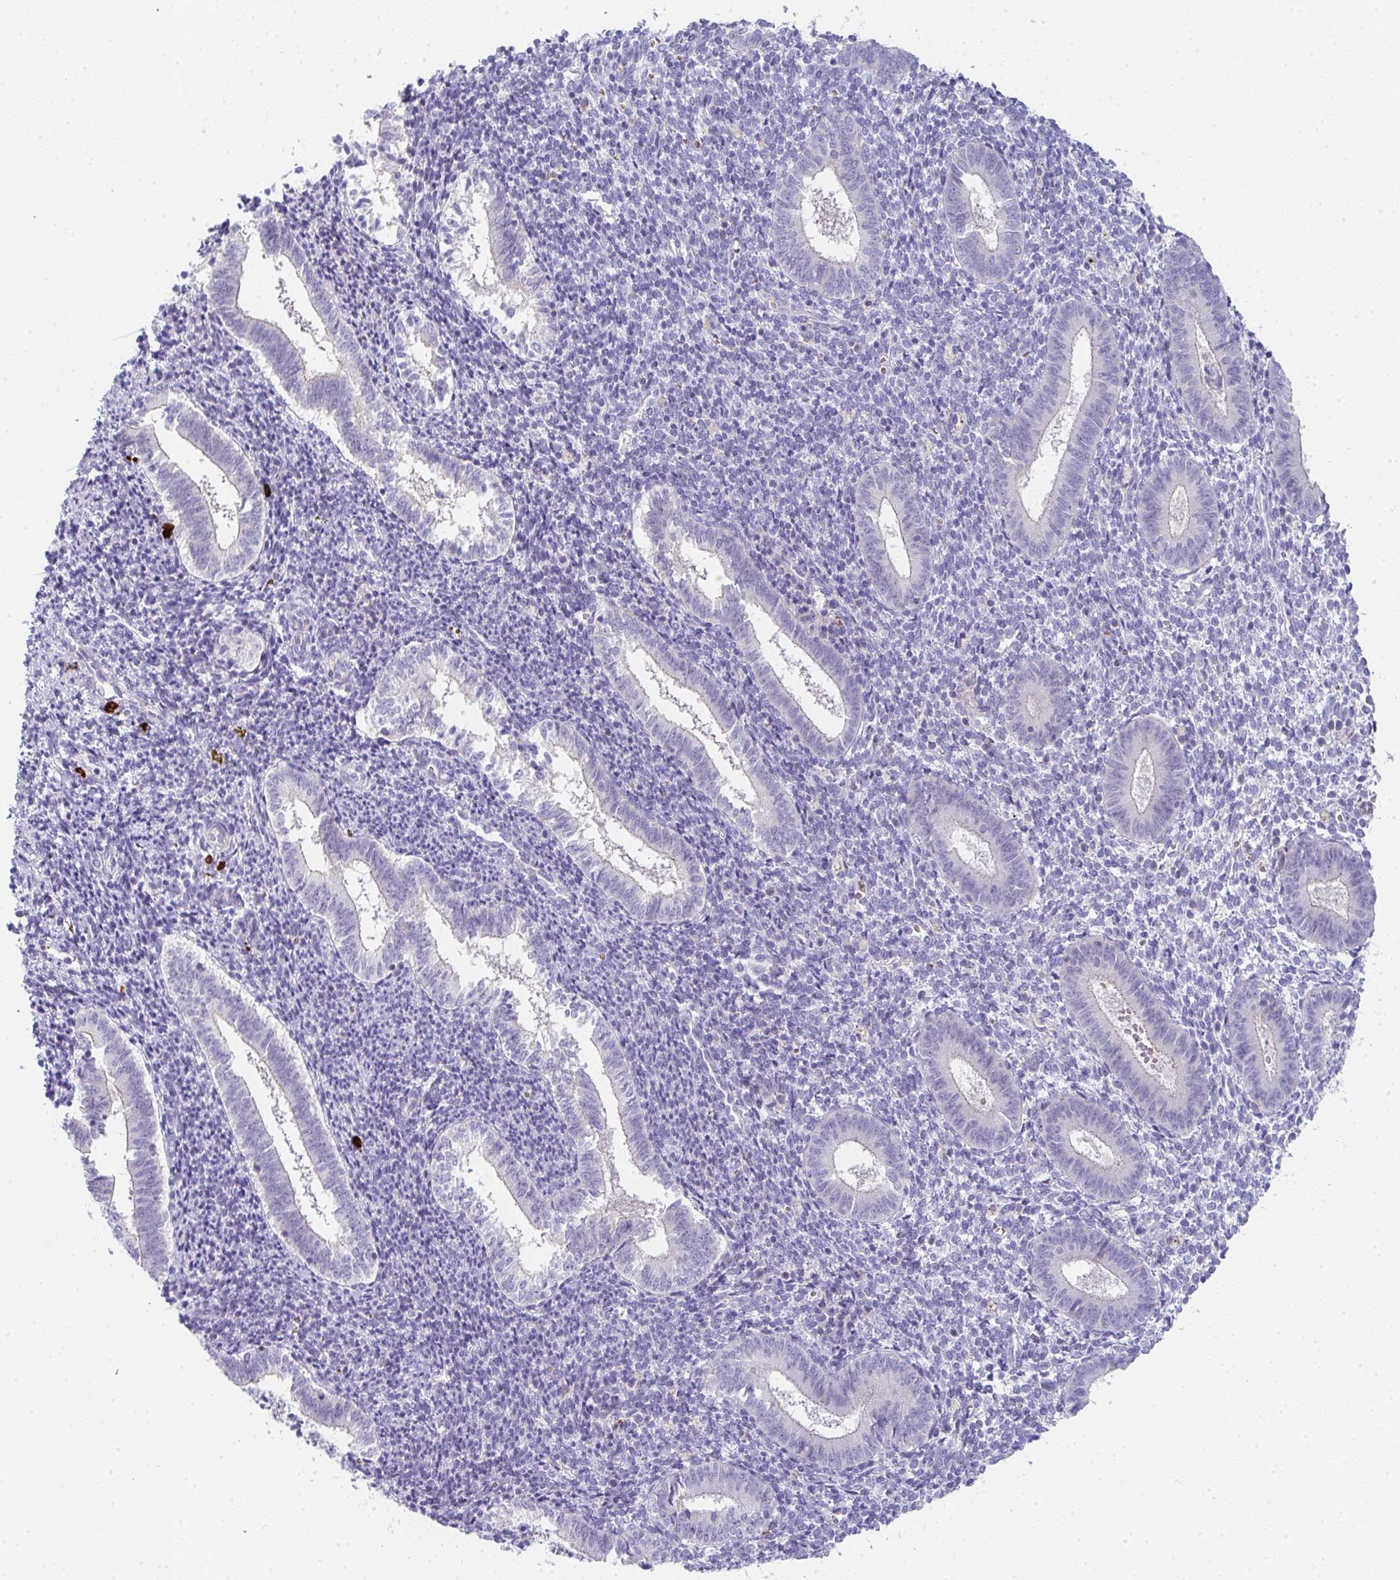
{"staining": {"intensity": "negative", "quantity": "none", "location": "none"}, "tissue": "endometrium", "cell_type": "Cells in endometrial stroma", "image_type": "normal", "snomed": [{"axis": "morphology", "description": "Normal tissue, NOS"}, {"axis": "topography", "description": "Endometrium"}], "caption": "This histopathology image is of normal endometrium stained with IHC to label a protein in brown with the nuclei are counter-stained blue. There is no positivity in cells in endometrial stroma.", "gene": "CACNA1S", "patient": {"sex": "female", "age": 25}}